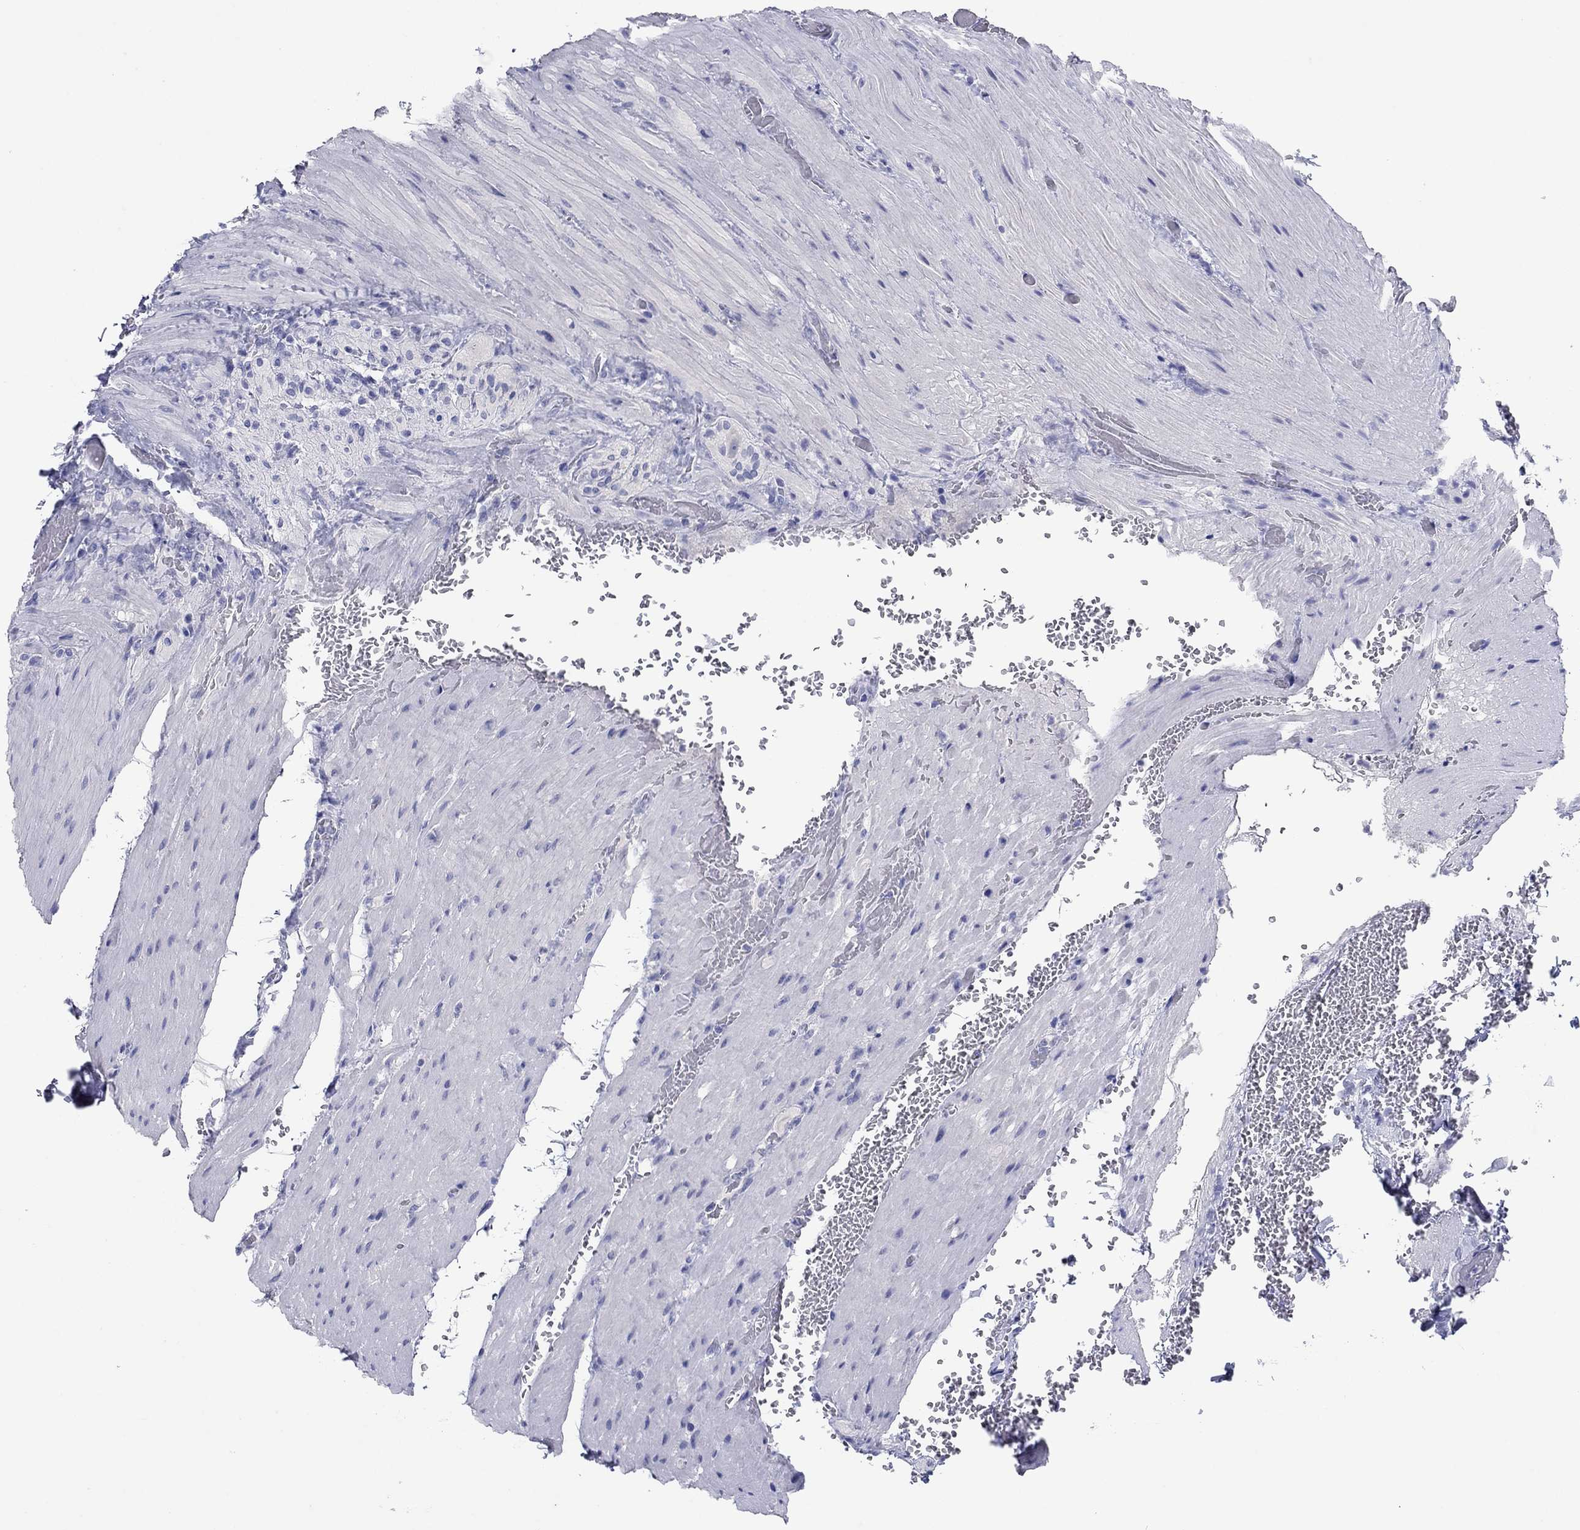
{"staining": {"intensity": "negative", "quantity": "none", "location": "none"}, "tissue": "duodenum", "cell_type": "Glandular cells", "image_type": "normal", "snomed": [{"axis": "morphology", "description": "Normal tissue, NOS"}, {"axis": "topography", "description": "Duodenum"}], "caption": "A histopathology image of duodenum stained for a protein reveals no brown staining in glandular cells. (DAB immunohistochemistry (IHC), high magnification).", "gene": "ATP4A", "patient": {"sex": "female", "age": 62}}